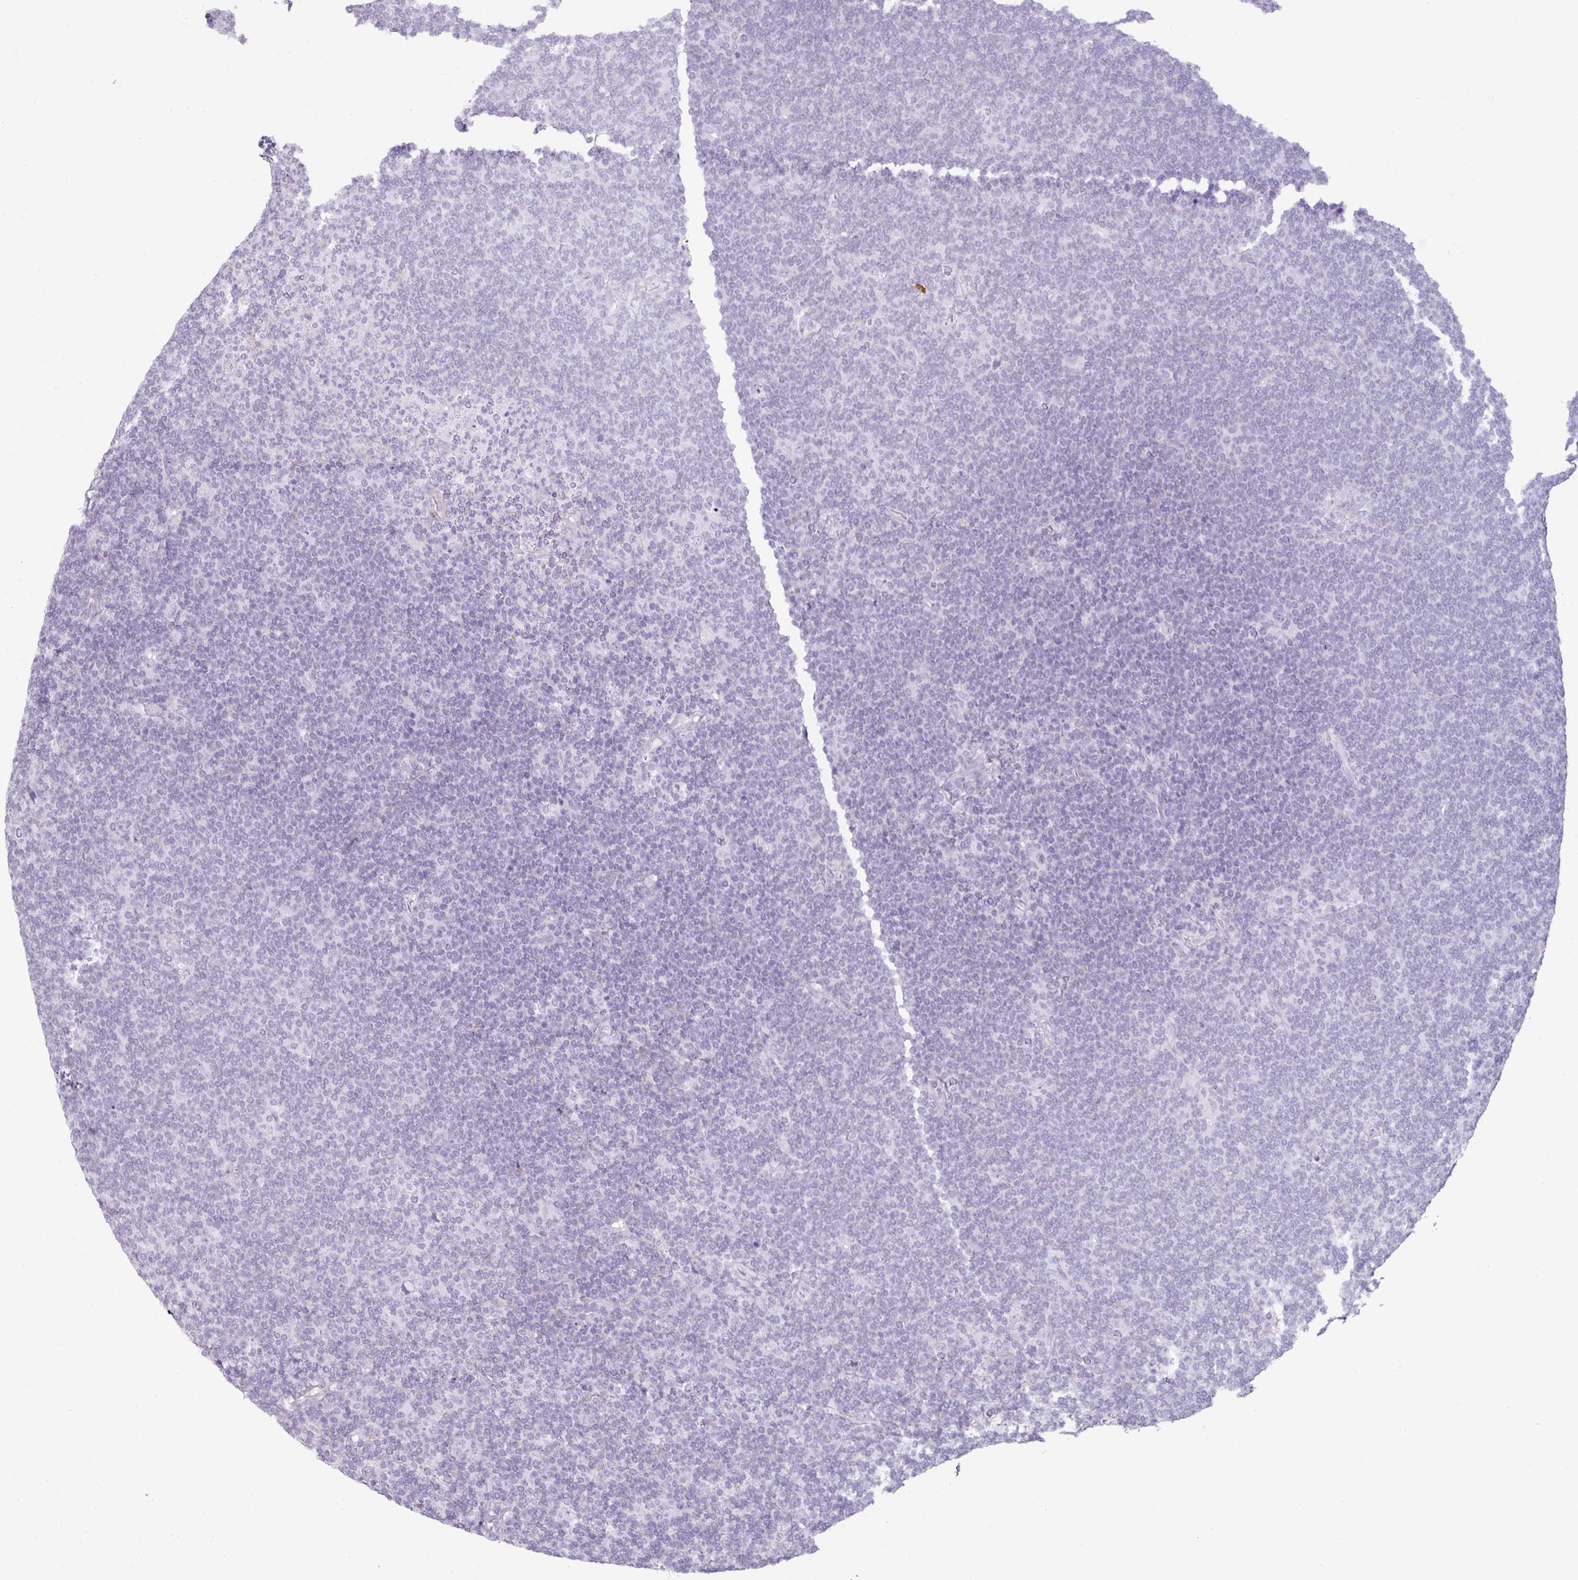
{"staining": {"intensity": "negative", "quantity": "none", "location": "none"}, "tissue": "lymphoma", "cell_type": "Tumor cells", "image_type": "cancer", "snomed": [{"axis": "morphology", "description": "Hodgkin's disease, NOS"}, {"axis": "topography", "description": "Lymph node"}], "caption": "Tumor cells show no significant positivity in Hodgkin's disease.", "gene": "CAP2", "patient": {"sex": "female", "age": 57}}